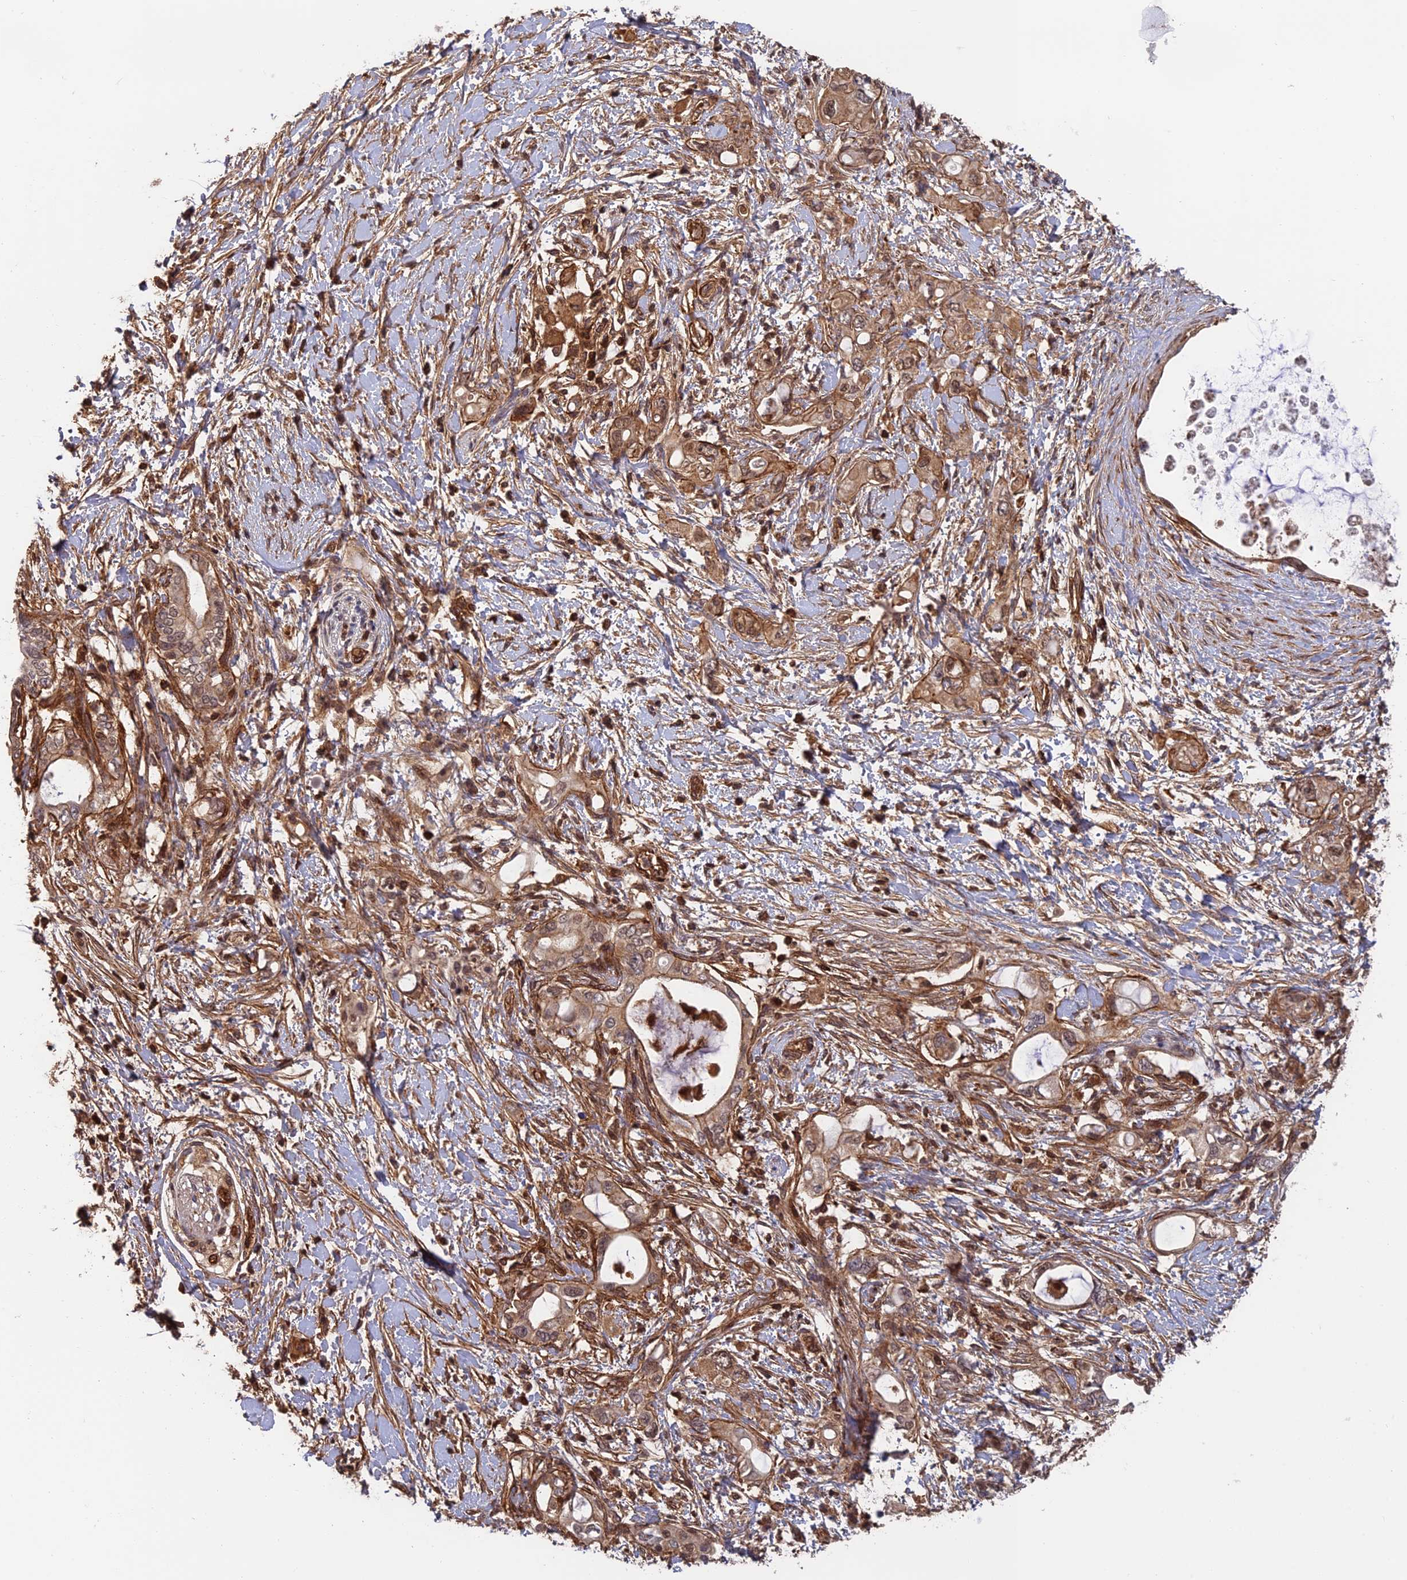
{"staining": {"intensity": "moderate", "quantity": ">75%", "location": "cytoplasmic/membranous"}, "tissue": "pancreatic cancer", "cell_type": "Tumor cells", "image_type": "cancer", "snomed": [{"axis": "morphology", "description": "Adenocarcinoma, NOS"}, {"axis": "topography", "description": "Pancreas"}], "caption": "Brown immunohistochemical staining in pancreatic cancer (adenocarcinoma) exhibits moderate cytoplasmic/membranous positivity in about >75% of tumor cells.", "gene": "OSBPL1A", "patient": {"sex": "female", "age": 56}}